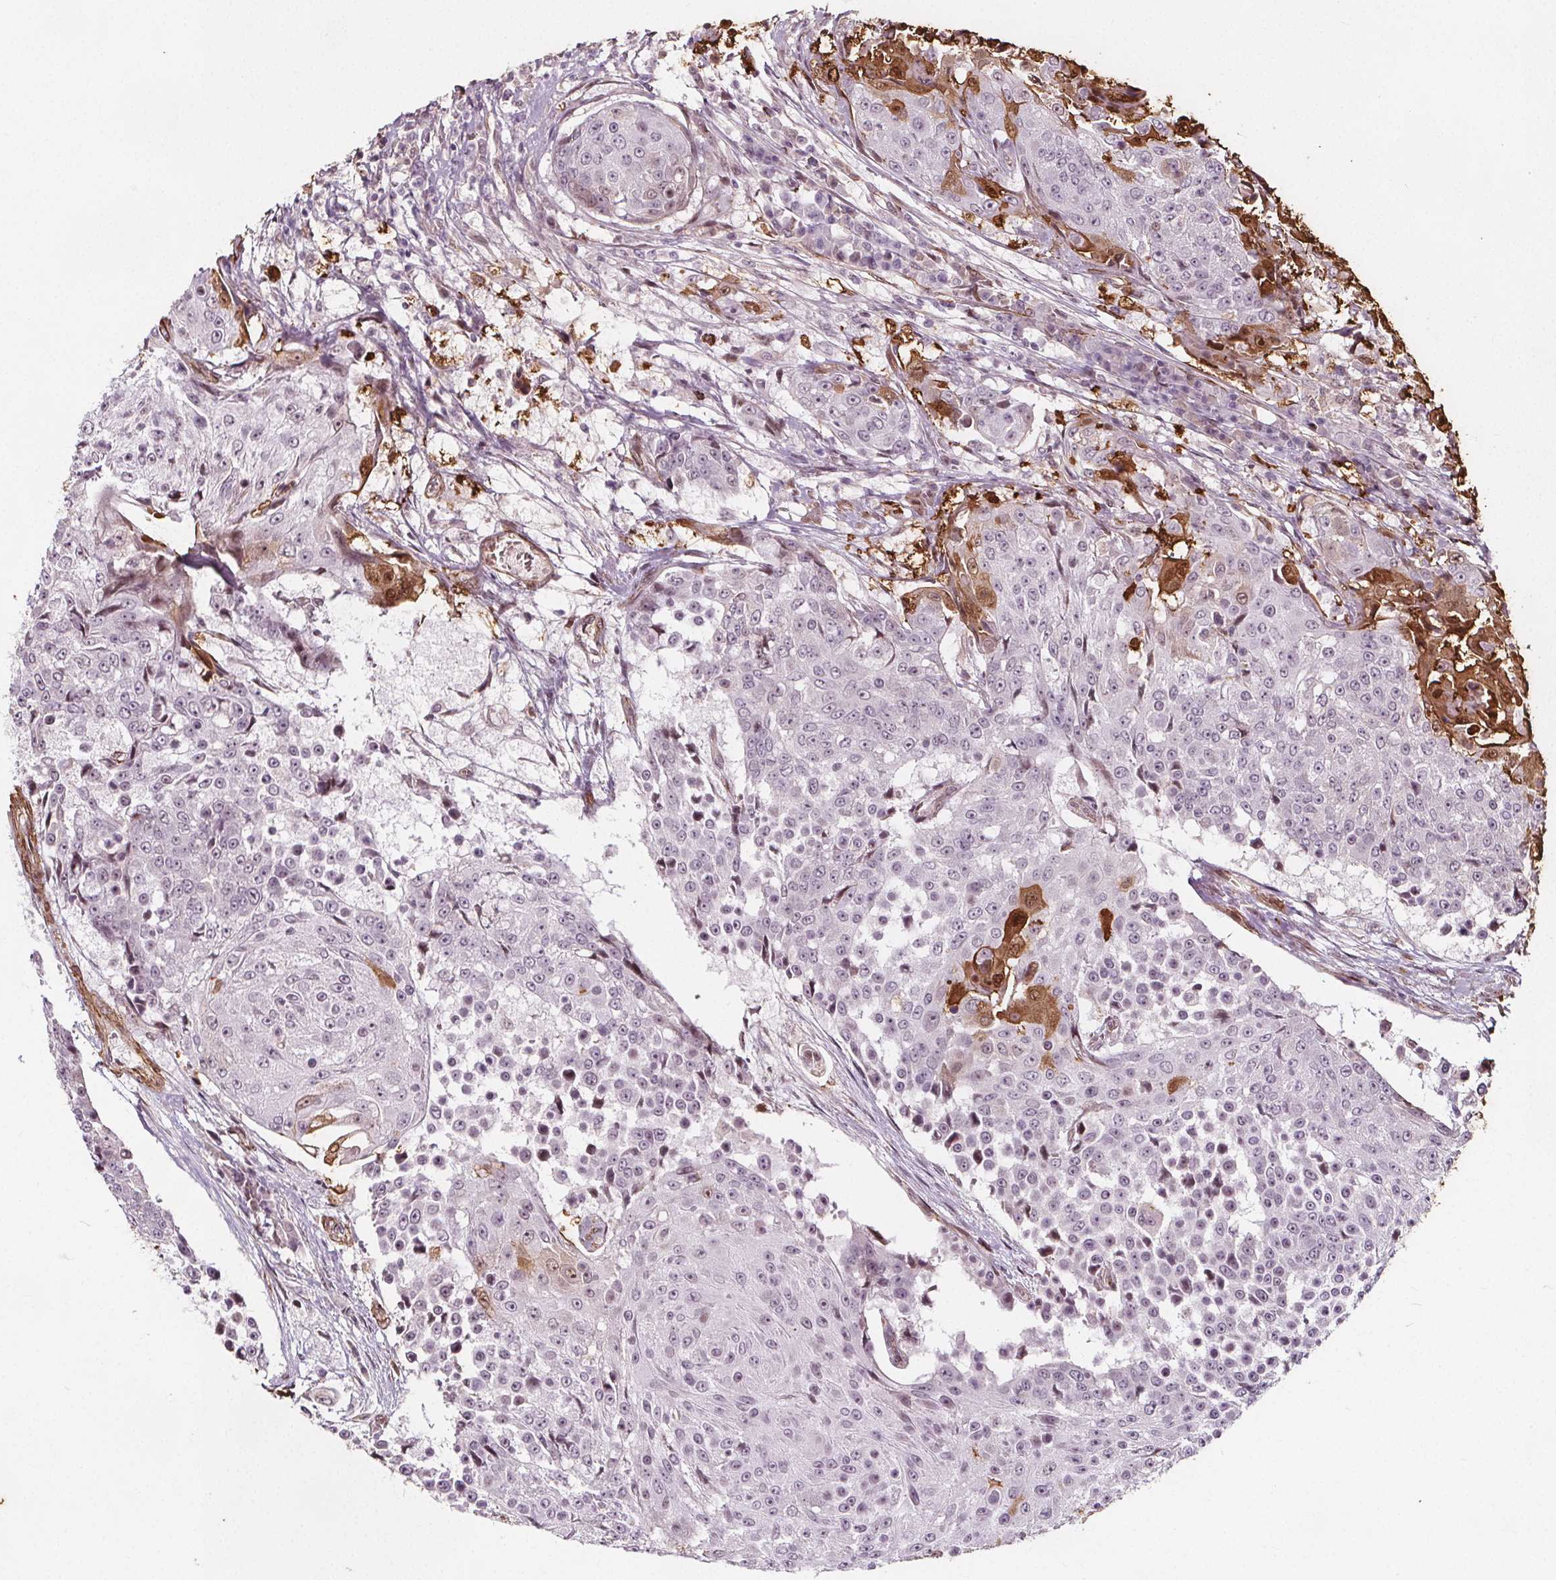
{"staining": {"intensity": "weak", "quantity": "<25%", "location": "nuclear"}, "tissue": "urothelial cancer", "cell_type": "Tumor cells", "image_type": "cancer", "snomed": [{"axis": "morphology", "description": "Urothelial carcinoma, High grade"}, {"axis": "topography", "description": "Urinary bladder"}], "caption": "There is no significant positivity in tumor cells of high-grade urothelial carcinoma.", "gene": "HAS1", "patient": {"sex": "female", "age": 63}}